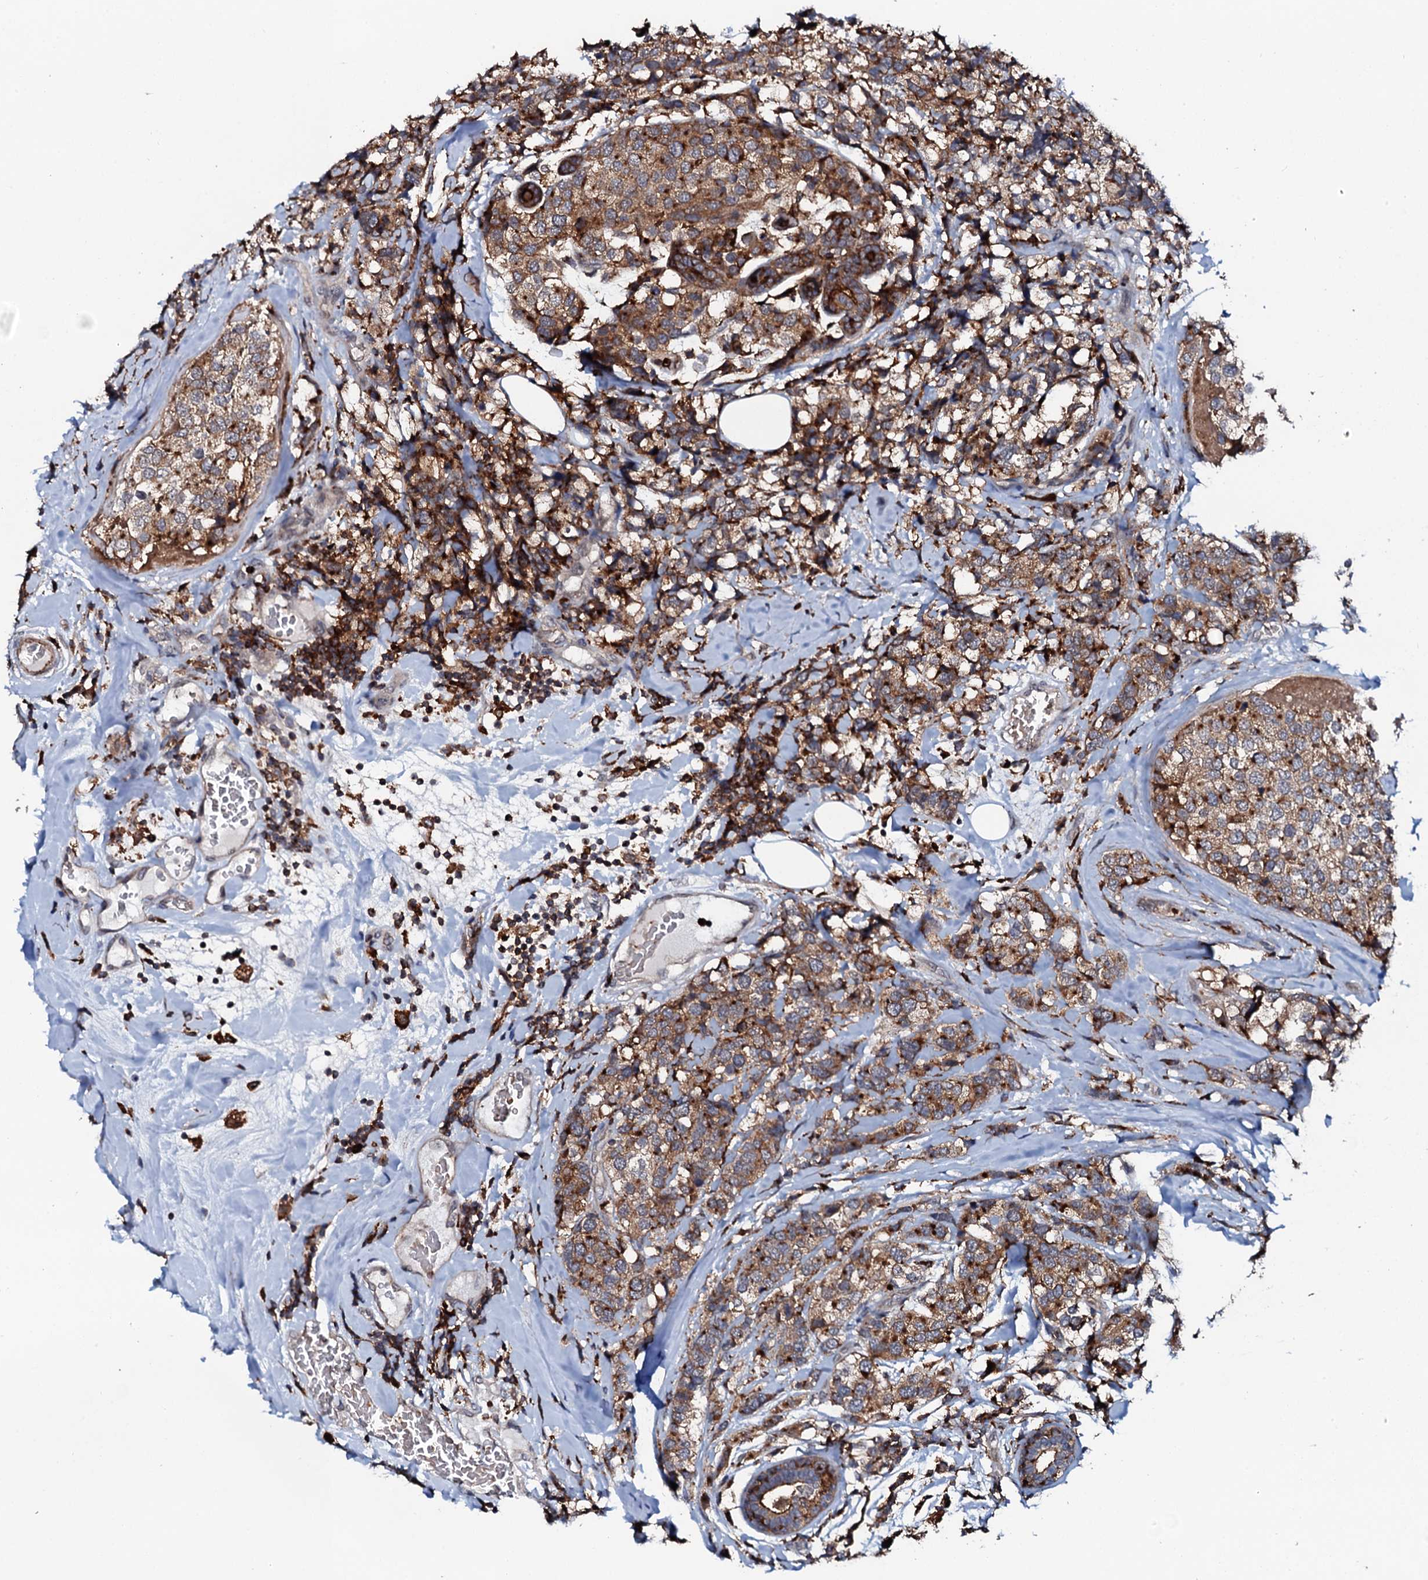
{"staining": {"intensity": "strong", "quantity": ">75%", "location": "cytoplasmic/membranous"}, "tissue": "breast cancer", "cell_type": "Tumor cells", "image_type": "cancer", "snomed": [{"axis": "morphology", "description": "Lobular carcinoma"}, {"axis": "topography", "description": "Breast"}], "caption": "Breast cancer (lobular carcinoma) stained with a protein marker demonstrates strong staining in tumor cells.", "gene": "VAMP8", "patient": {"sex": "female", "age": 59}}